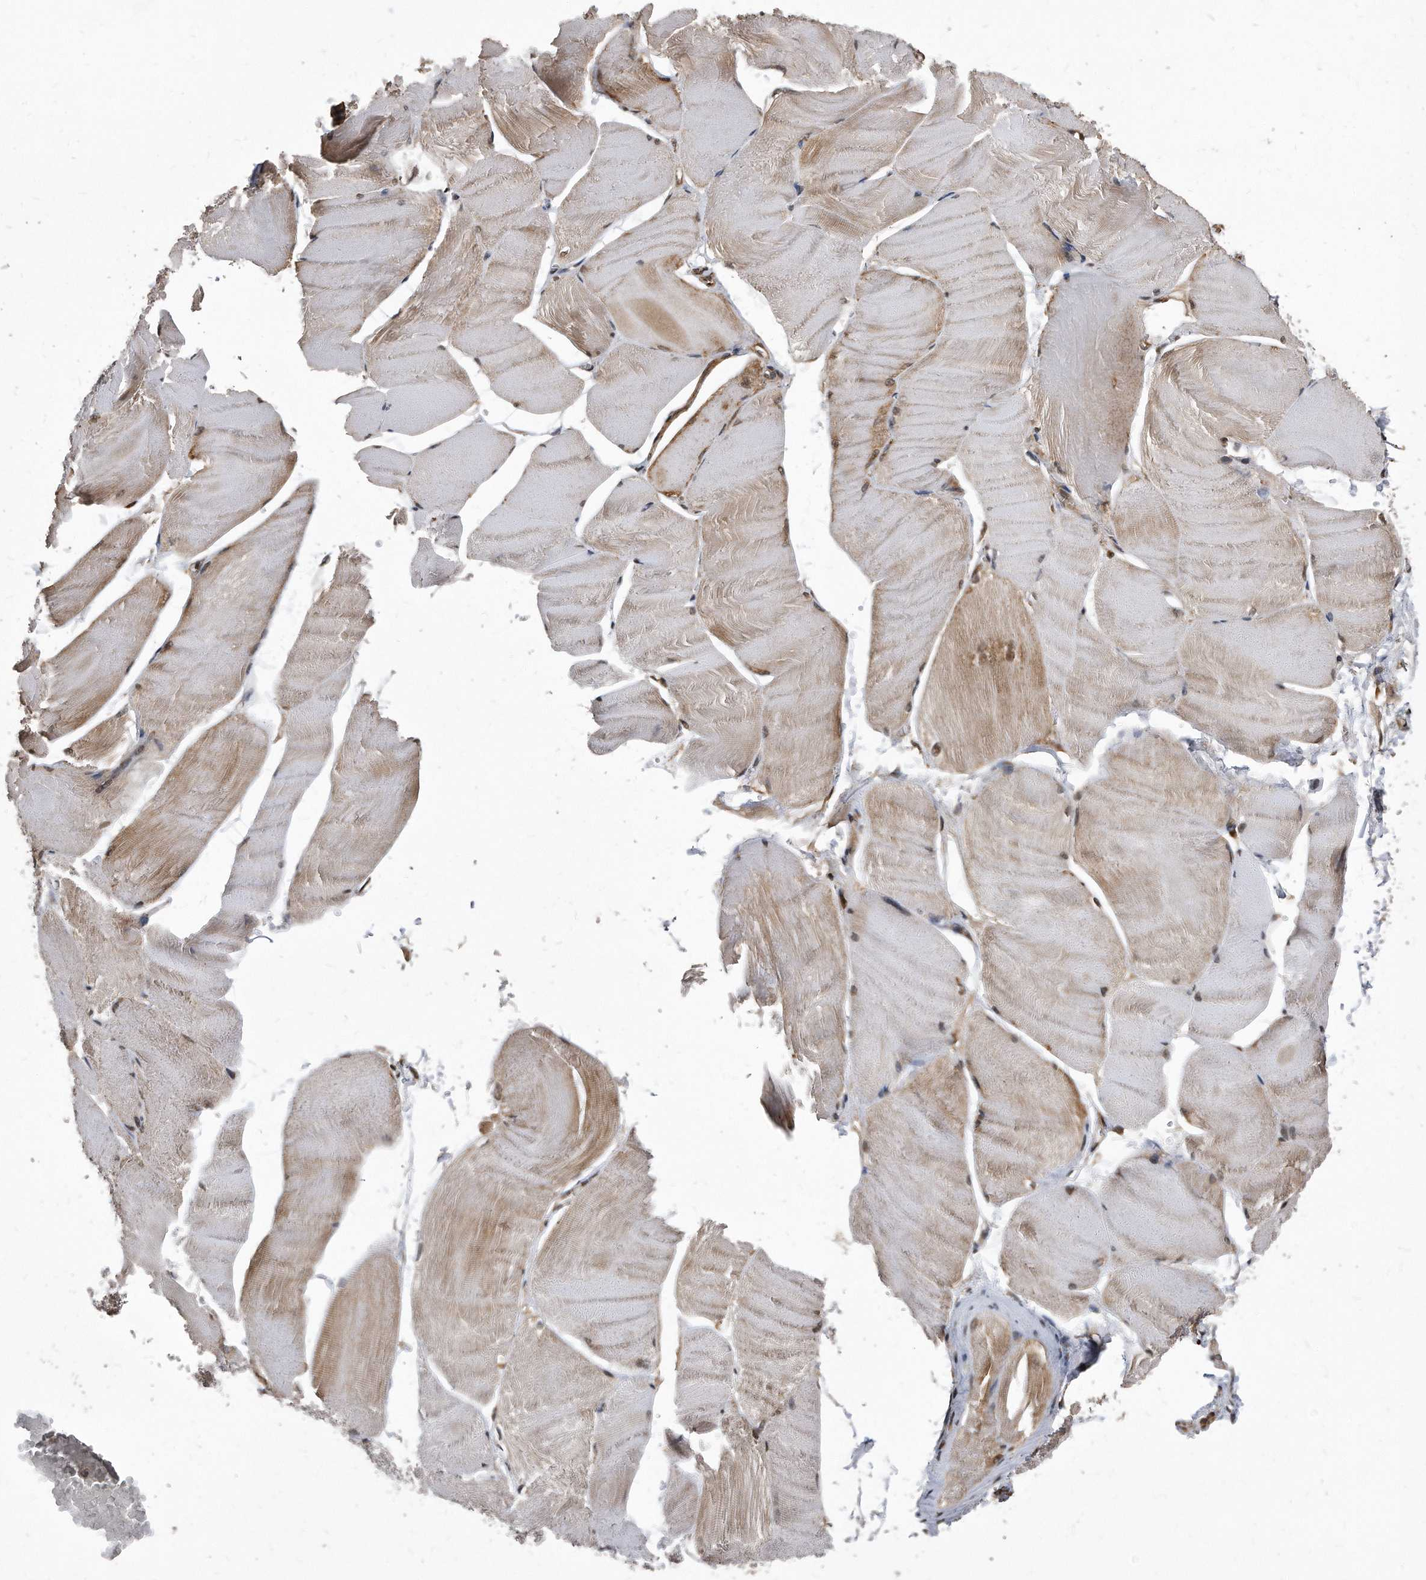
{"staining": {"intensity": "moderate", "quantity": "25%-75%", "location": "cytoplasmic/membranous"}, "tissue": "skeletal muscle", "cell_type": "Myocytes", "image_type": "normal", "snomed": [{"axis": "morphology", "description": "Normal tissue, NOS"}, {"axis": "morphology", "description": "Basal cell carcinoma"}, {"axis": "topography", "description": "Skeletal muscle"}], "caption": "A high-resolution image shows IHC staining of unremarkable skeletal muscle, which reveals moderate cytoplasmic/membranous positivity in about 25%-75% of myocytes. (brown staining indicates protein expression, while blue staining denotes nuclei).", "gene": "DUSP22", "patient": {"sex": "female", "age": 64}}